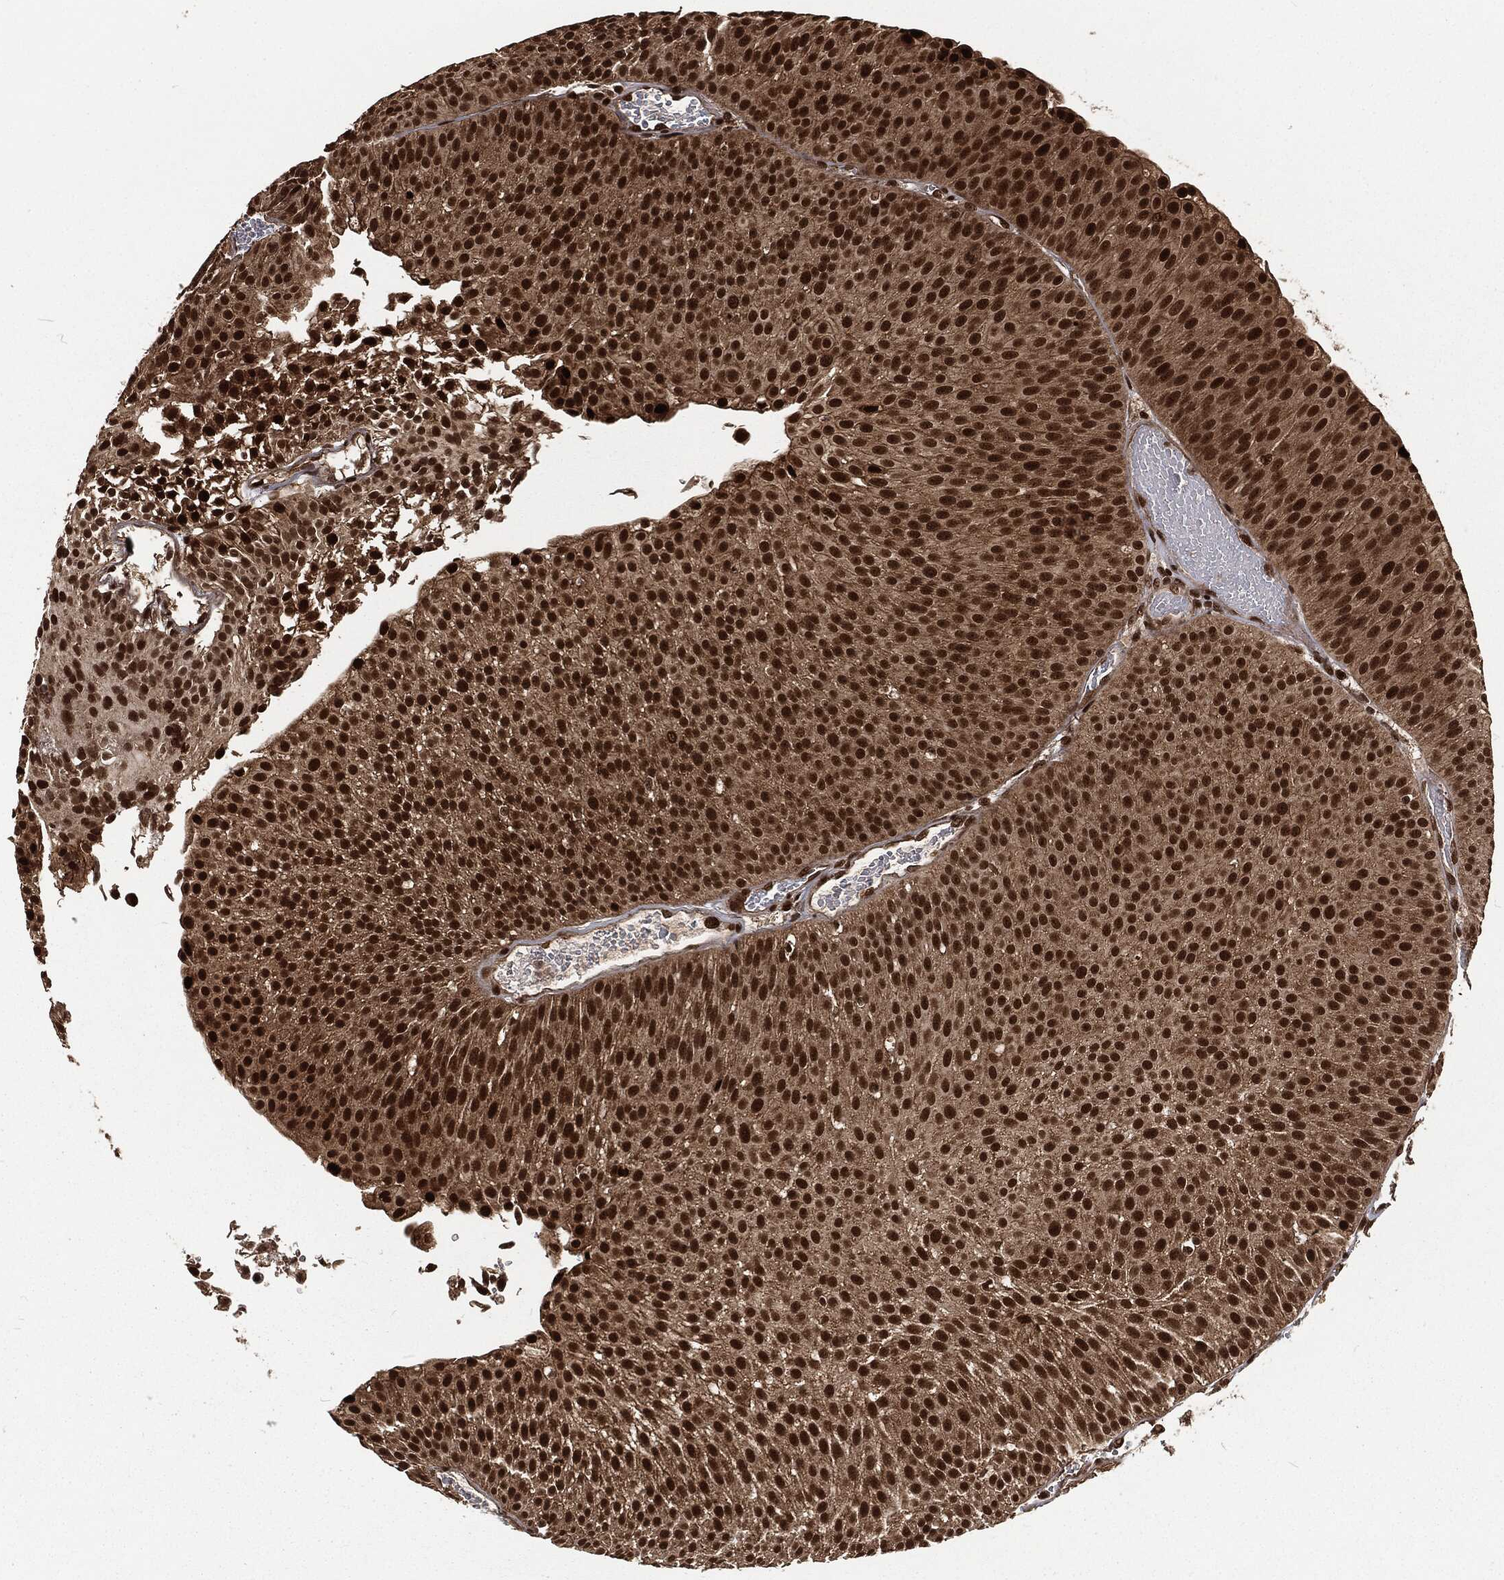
{"staining": {"intensity": "strong", "quantity": "25%-75%", "location": "nuclear"}, "tissue": "urothelial cancer", "cell_type": "Tumor cells", "image_type": "cancer", "snomed": [{"axis": "morphology", "description": "Urothelial carcinoma, Low grade"}, {"axis": "topography", "description": "Urinary bladder"}], "caption": "Tumor cells display high levels of strong nuclear positivity in approximately 25%-75% of cells in urothelial cancer.", "gene": "NGRN", "patient": {"sex": "male", "age": 65}}